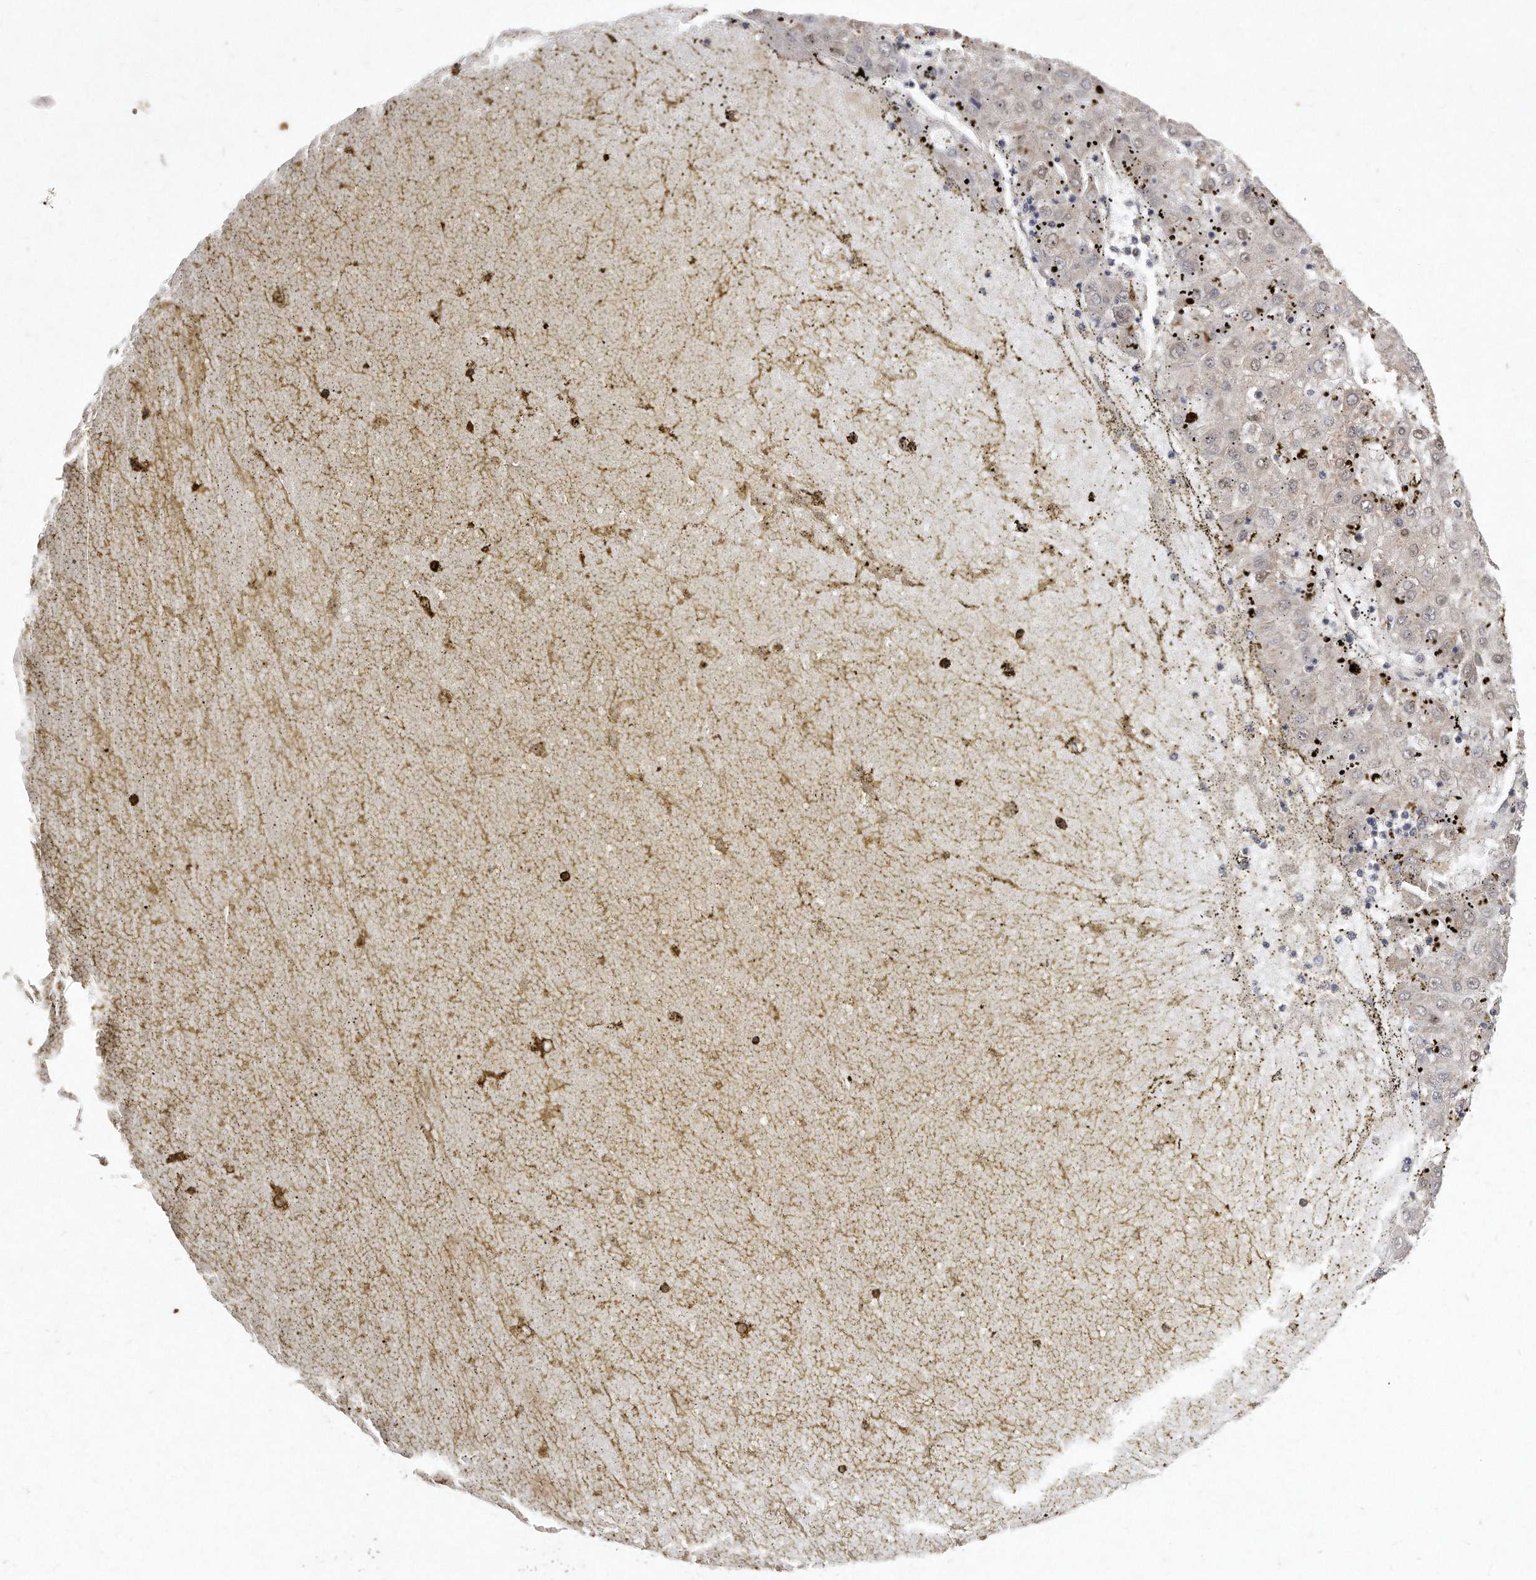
{"staining": {"intensity": "weak", "quantity": "25%-75%", "location": "cytoplasmic/membranous,nuclear"}, "tissue": "liver cancer", "cell_type": "Tumor cells", "image_type": "cancer", "snomed": [{"axis": "morphology", "description": "Carcinoma, Hepatocellular, NOS"}, {"axis": "topography", "description": "Liver"}], "caption": "Liver cancer (hepatocellular carcinoma) tissue exhibits weak cytoplasmic/membranous and nuclear positivity in about 25%-75% of tumor cells", "gene": "LGALS8", "patient": {"sex": "male", "age": 72}}